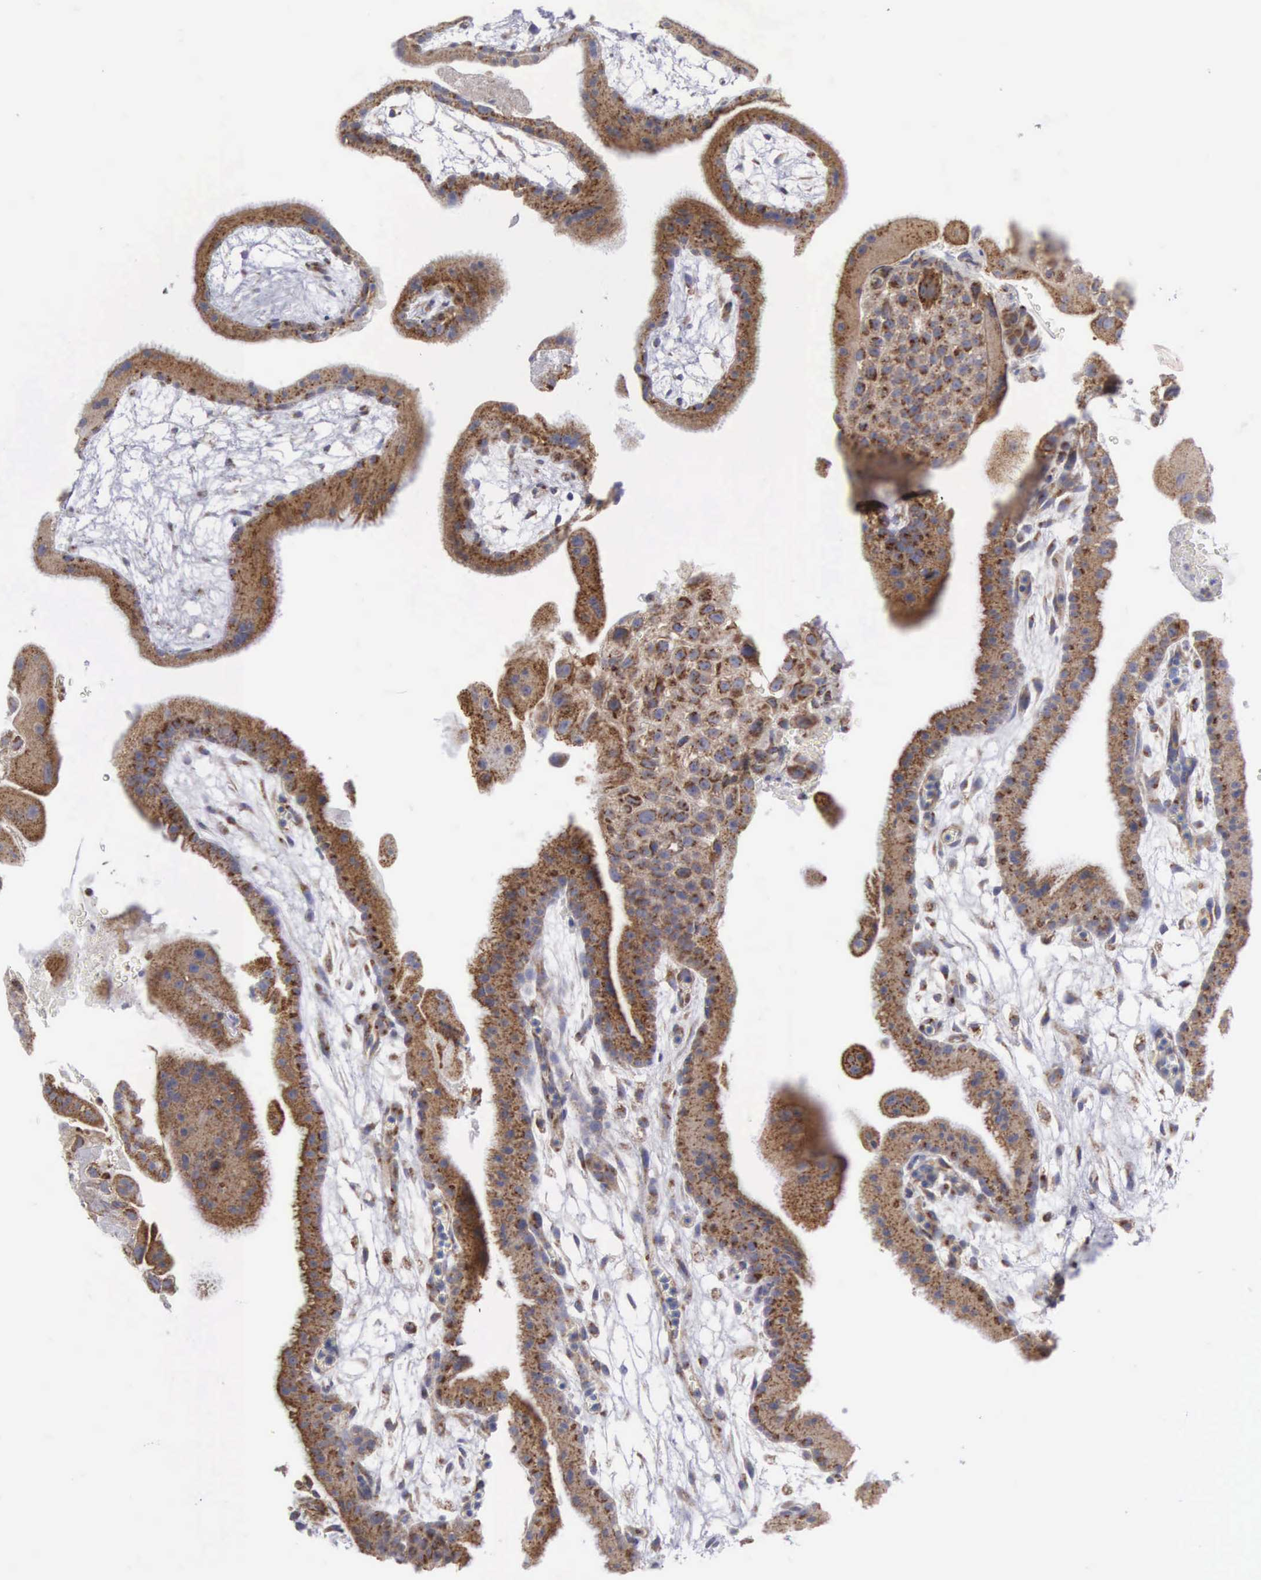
{"staining": {"intensity": "moderate", "quantity": ">75%", "location": "cytoplasmic/membranous"}, "tissue": "placenta", "cell_type": "Trophoblastic cells", "image_type": "normal", "snomed": [{"axis": "morphology", "description": "Normal tissue, NOS"}, {"axis": "topography", "description": "Placenta"}], "caption": "Placenta stained with DAB (3,3'-diaminobenzidine) immunohistochemistry (IHC) reveals medium levels of moderate cytoplasmic/membranous staining in approximately >75% of trophoblastic cells.", "gene": "APOOL", "patient": {"sex": "female", "age": 19}}